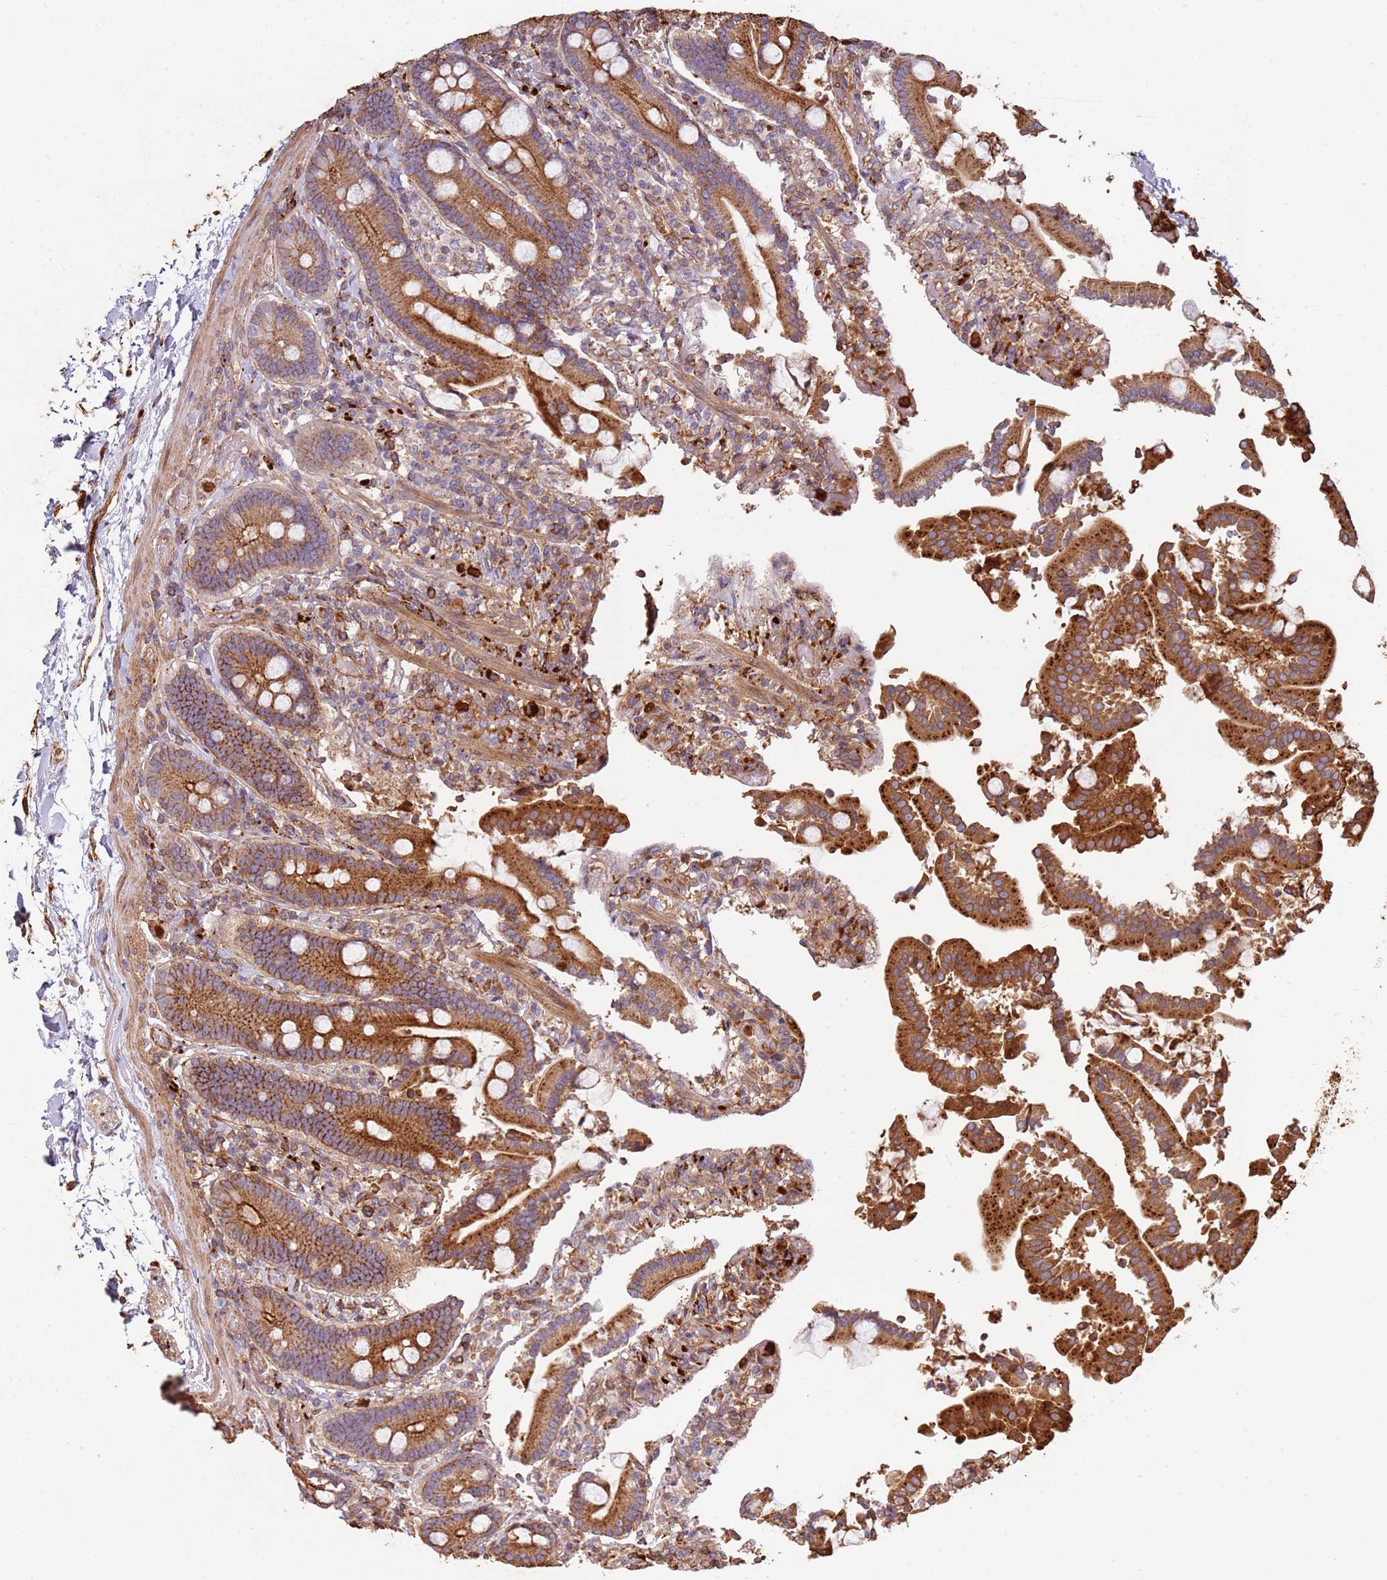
{"staining": {"intensity": "strong", "quantity": ">75%", "location": "cytoplasmic/membranous"}, "tissue": "duodenum", "cell_type": "Glandular cells", "image_type": "normal", "snomed": [{"axis": "morphology", "description": "Normal tissue, NOS"}, {"axis": "topography", "description": "Duodenum"}], "caption": "Immunohistochemical staining of benign duodenum displays >75% levels of strong cytoplasmic/membranous protein staining in approximately >75% of glandular cells.", "gene": "NDUFAF4", "patient": {"sex": "male", "age": 55}}